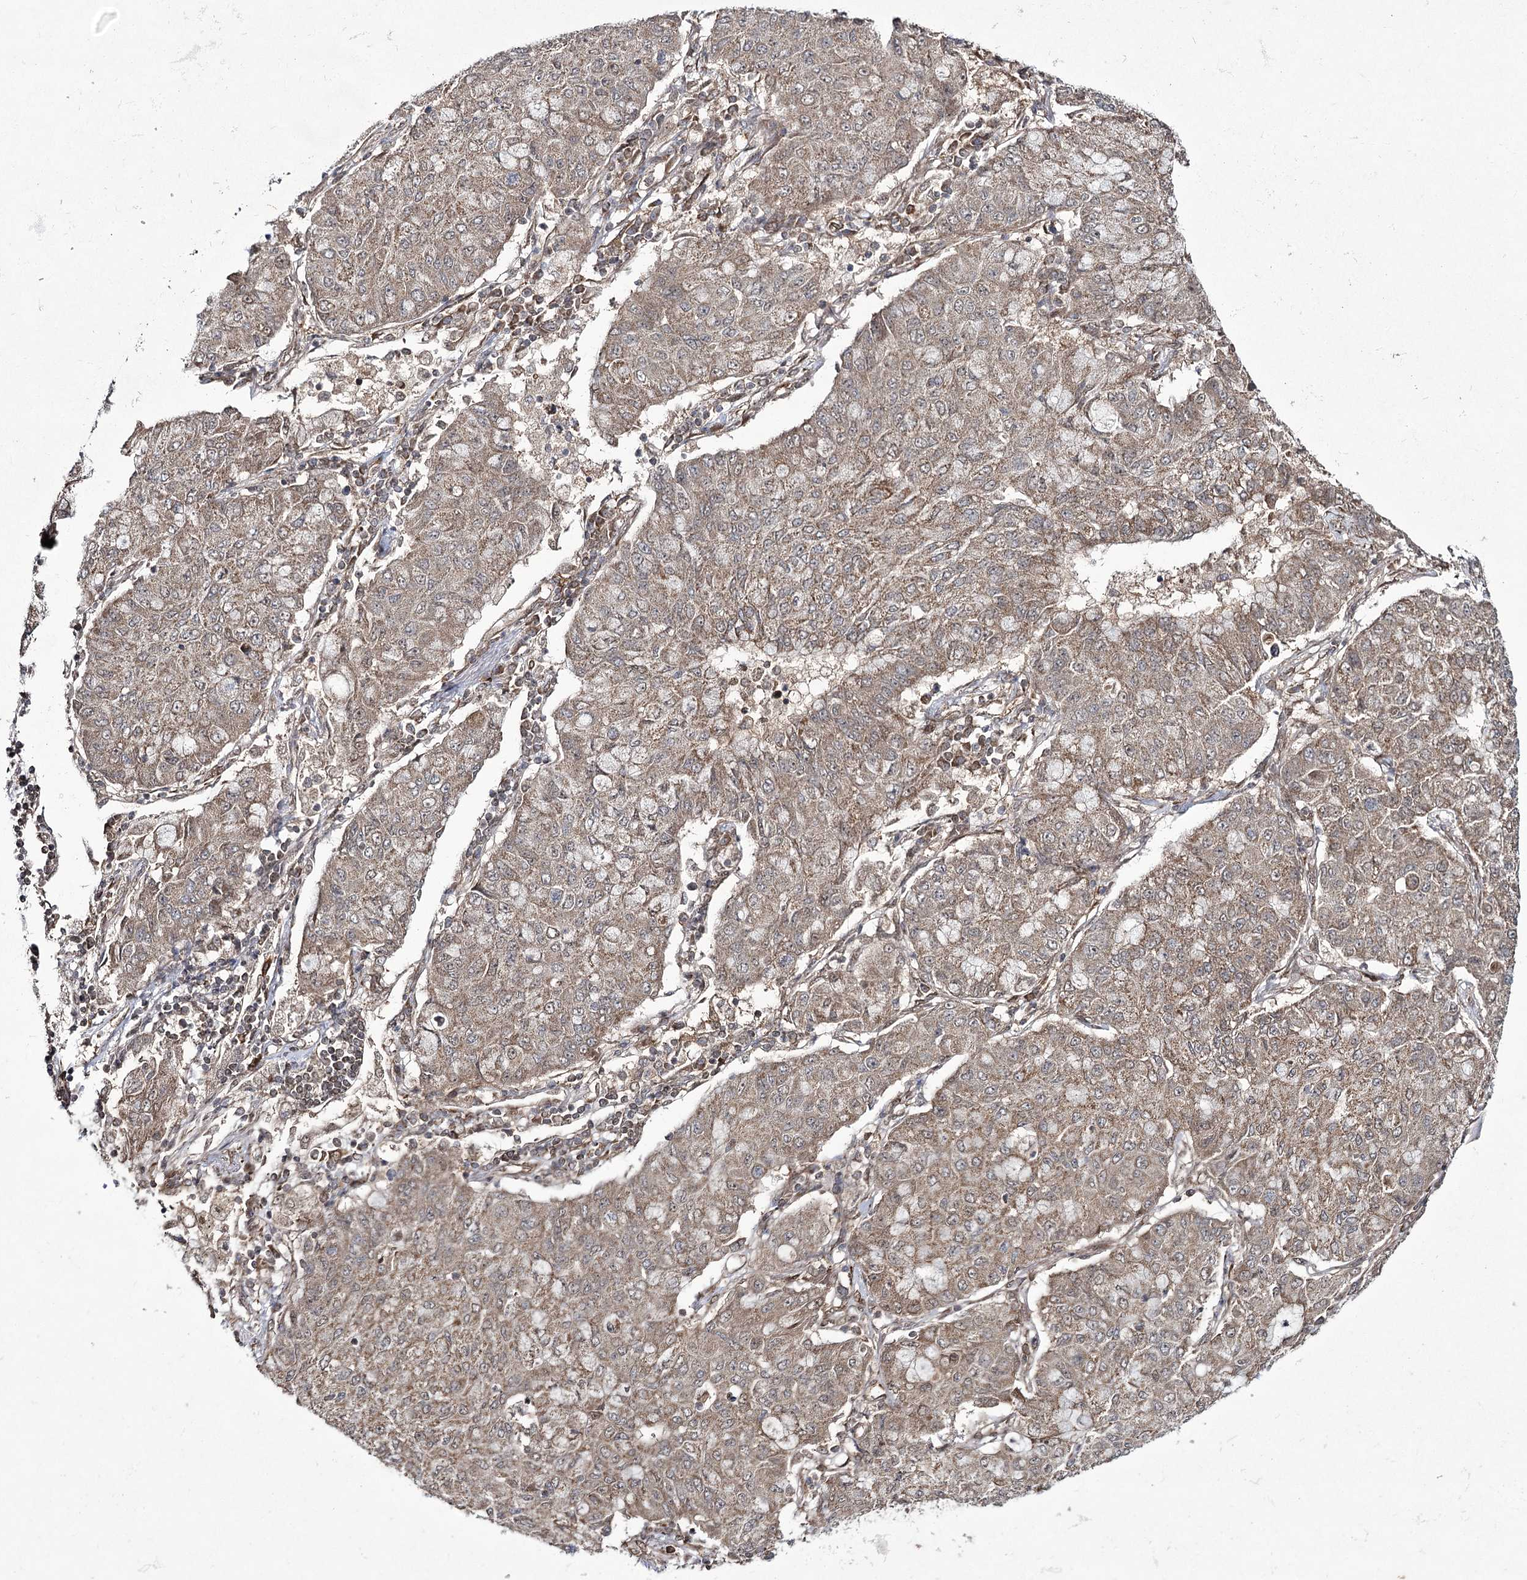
{"staining": {"intensity": "moderate", "quantity": ">75%", "location": "cytoplasmic/membranous"}, "tissue": "lung cancer", "cell_type": "Tumor cells", "image_type": "cancer", "snomed": [{"axis": "morphology", "description": "Squamous cell carcinoma, NOS"}, {"axis": "topography", "description": "Lung"}], "caption": "The histopathology image demonstrates a brown stain indicating the presence of a protein in the cytoplasmic/membranous of tumor cells in lung cancer. The staining is performed using DAB (3,3'-diaminobenzidine) brown chromogen to label protein expression. The nuclei are counter-stained blue using hematoxylin.", "gene": "TRNT1", "patient": {"sex": "male", "age": 74}}